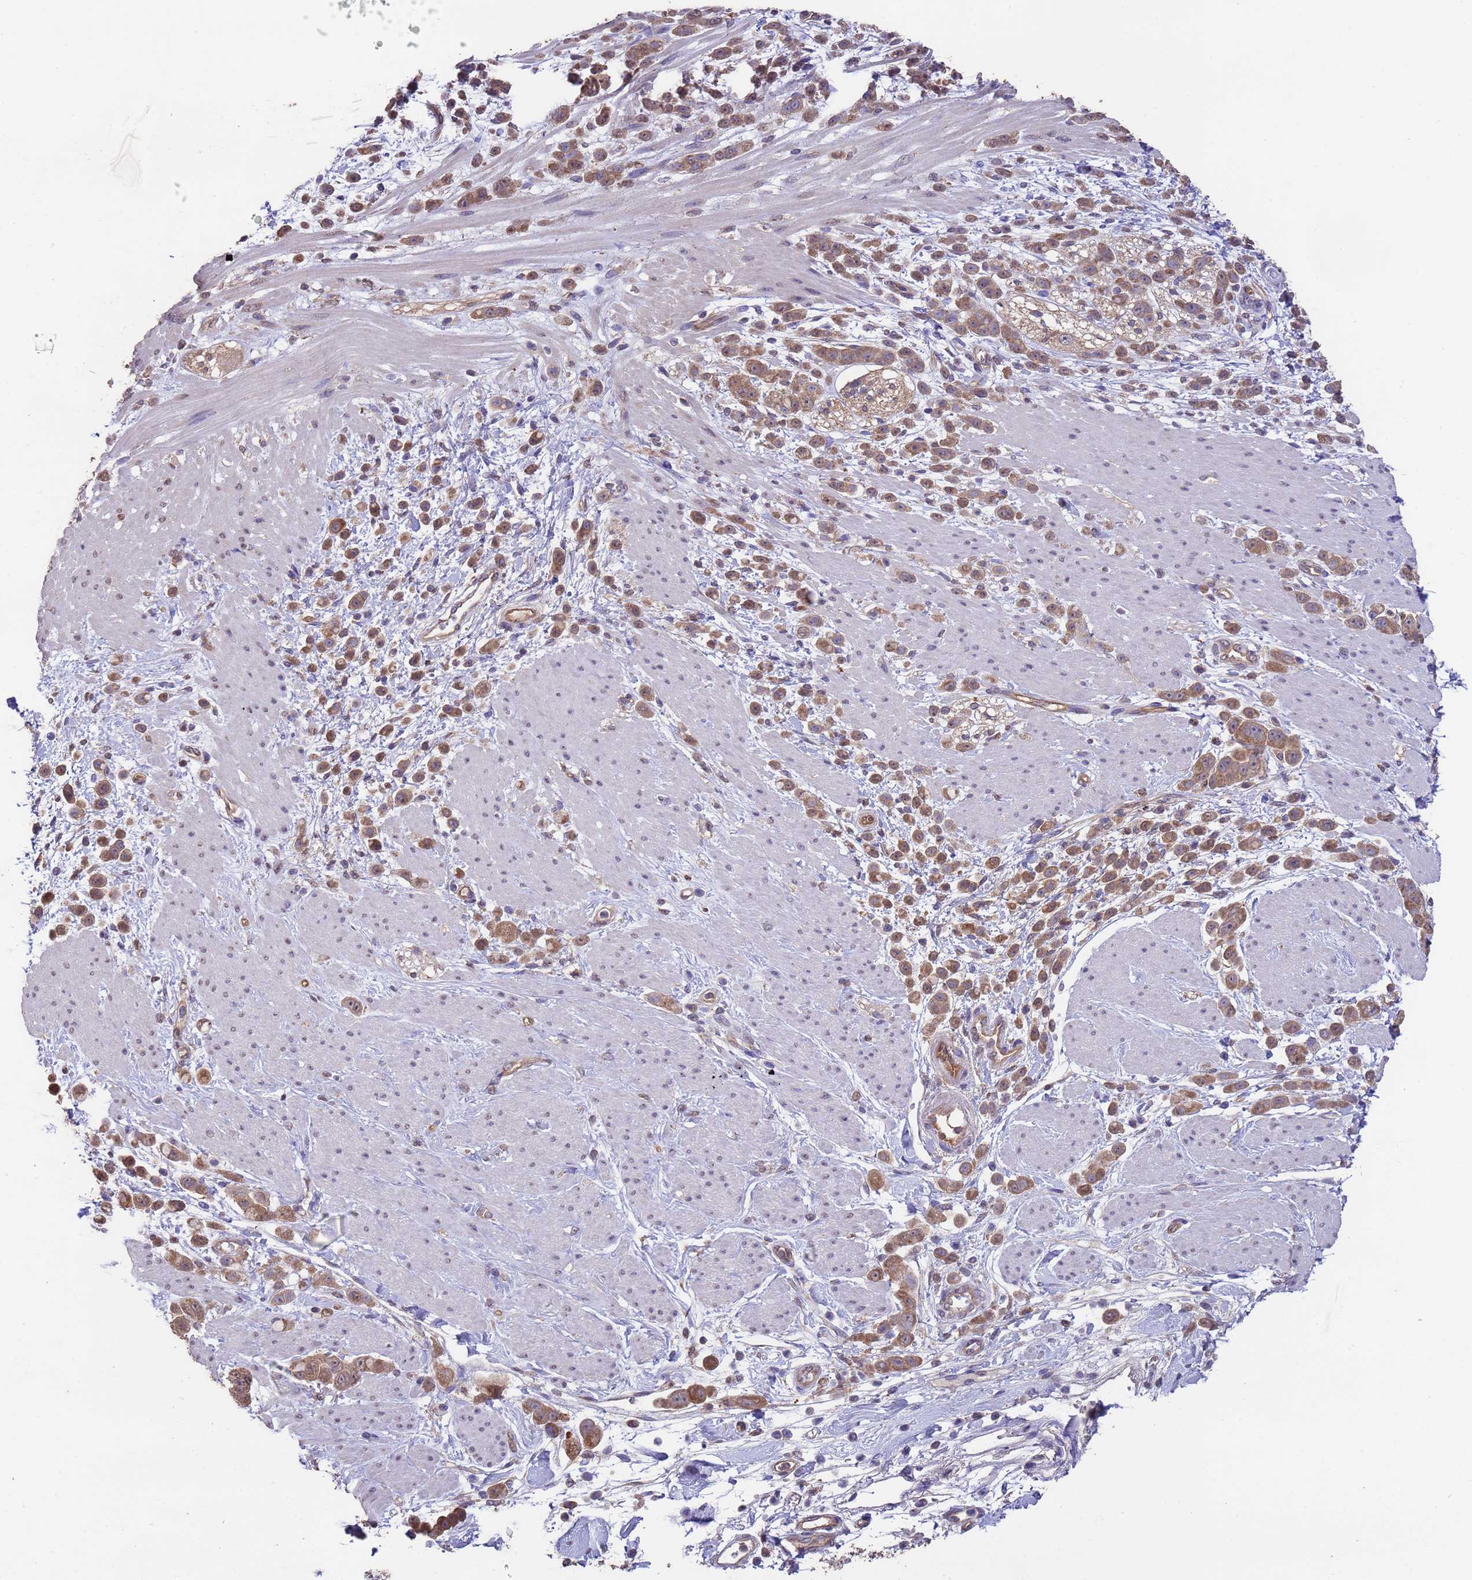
{"staining": {"intensity": "moderate", "quantity": ">75%", "location": "cytoplasmic/membranous"}, "tissue": "pancreatic cancer", "cell_type": "Tumor cells", "image_type": "cancer", "snomed": [{"axis": "morphology", "description": "Normal tissue, NOS"}, {"axis": "morphology", "description": "Adenocarcinoma, NOS"}, {"axis": "topography", "description": "Pancreas"}], "caption": "Pancreatic adenocarcinoma stained with DAB immunohistochemistry (IHC) exhibits medium levels of moderate cytoplasmic/membranous positivity in about >75% of tumor cells.", "gene": "NPHP1", "patient": {"sex": "female", "age": 64}}